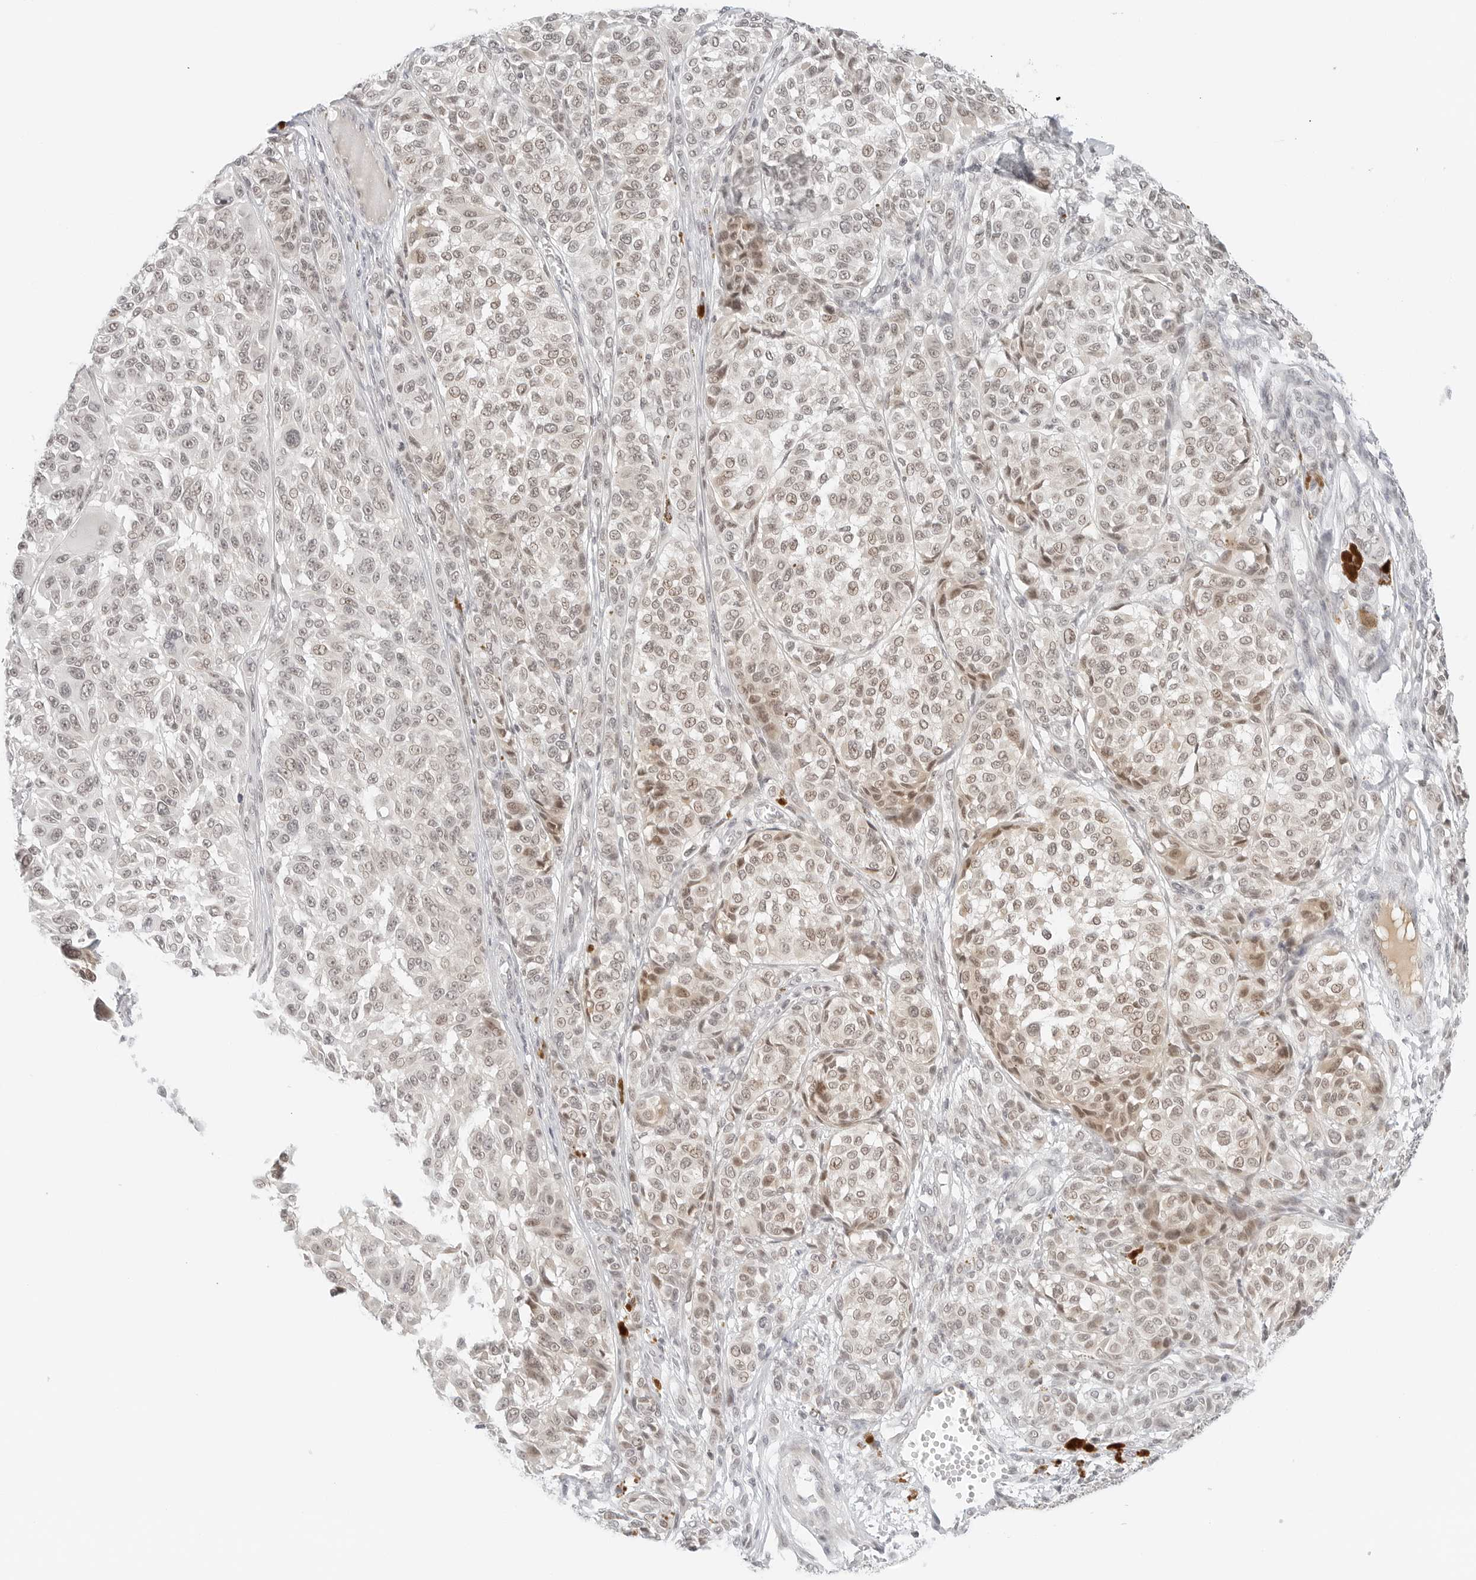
{"staining": {"intensity": "weak", "quantity": "25%-75%", "location": "nuclear"}, "tissue": "melanoma", "cell_type": "Tumor cells", "image_type": "cancer", "snomed": [{"axis": "morphology", "description": "Malignant melanoma, NOS"}, {"axis": "topography", "description": "Skin"}], "caption": "A photomicrograph of human malignant melanoma stained for a protein displays weak nuclear brown staining in tumor cells. Using DAB (brown) and hematoxylin (blue) stains, captured at high magnification using brightfield microscopy.", "gene": "NEO1", "patient": {"sex": "male", "age": 83}}